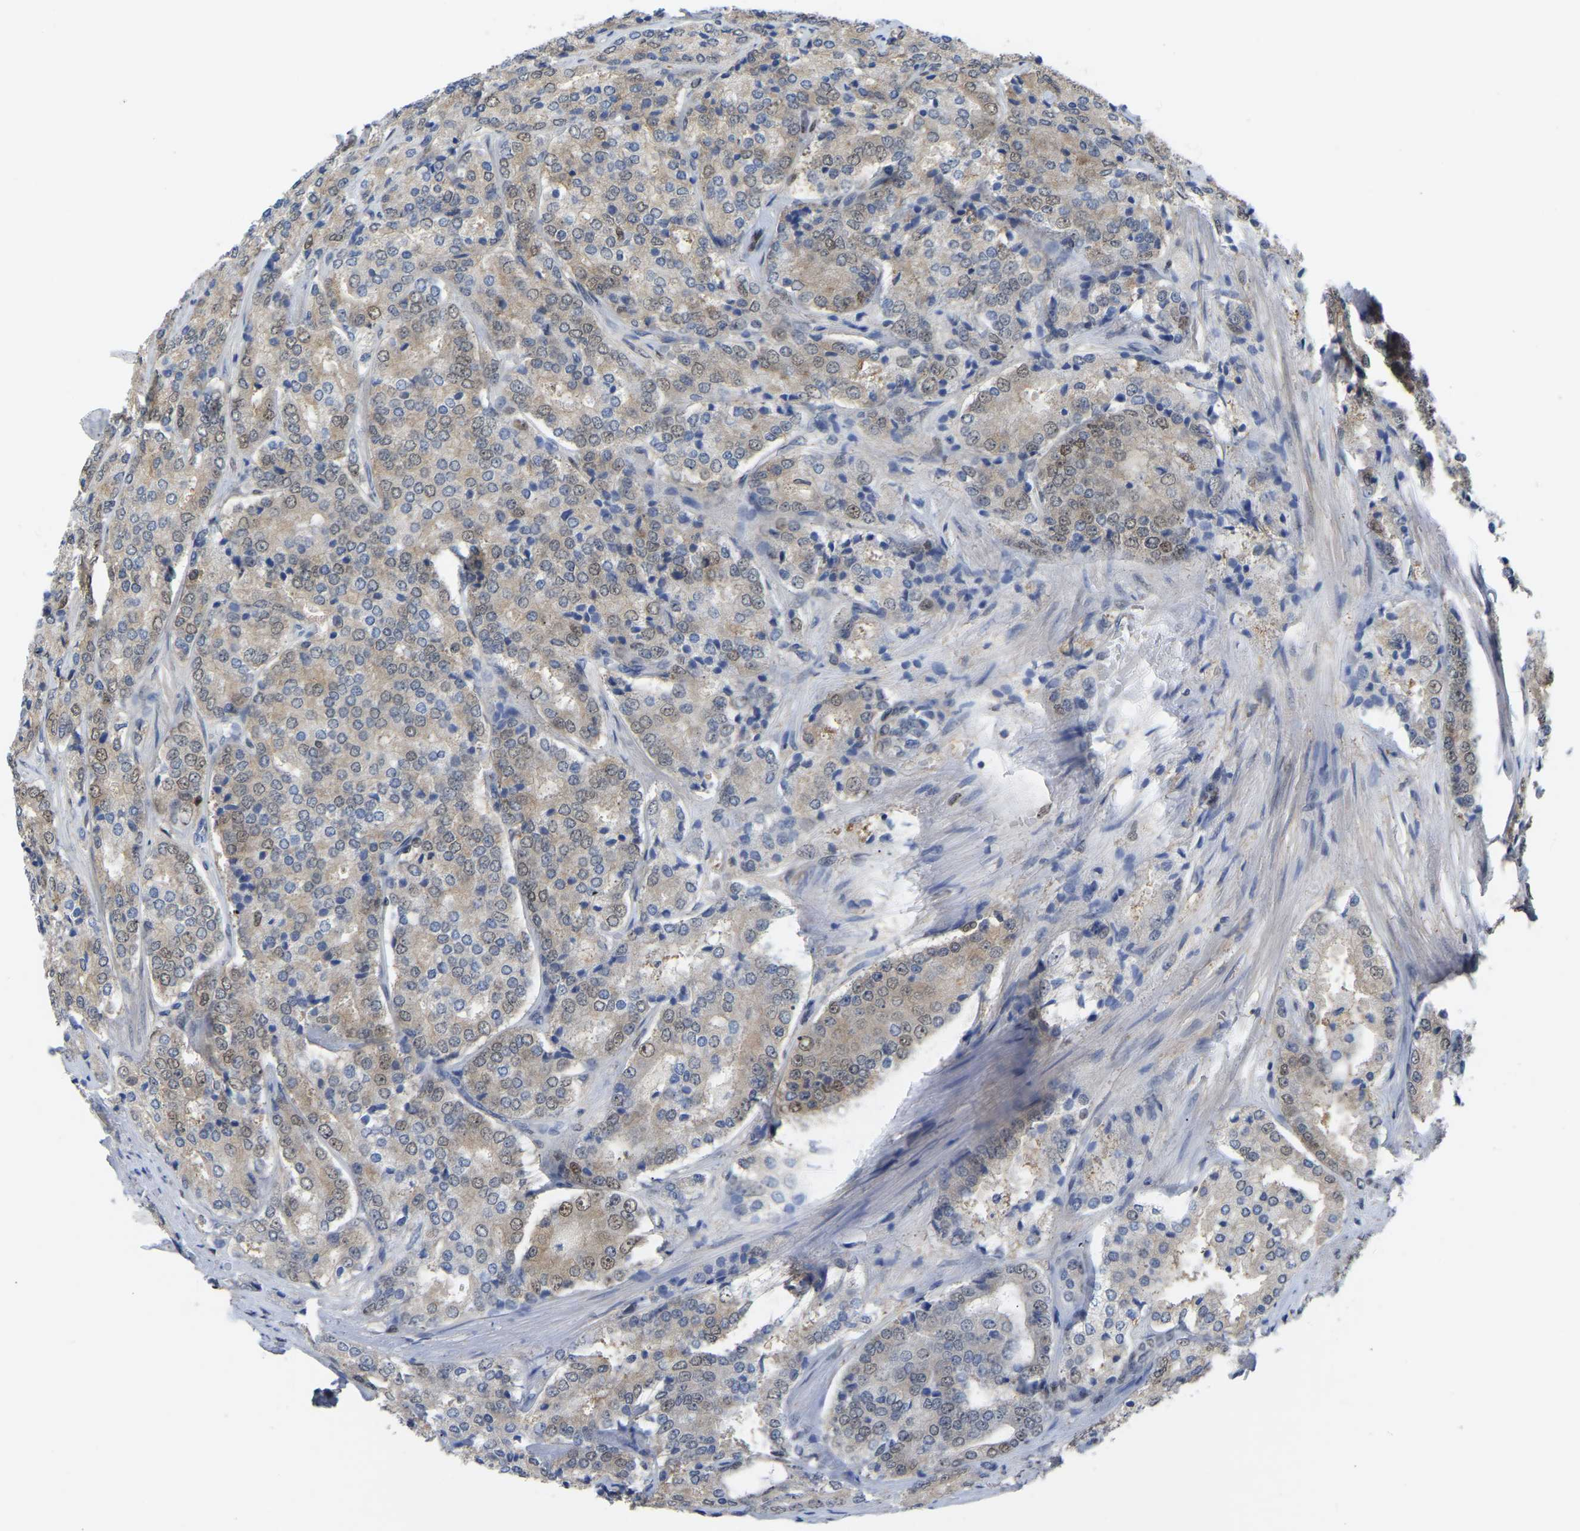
{"staining": {"intensity": "moderate", "quantity": "<25%", "location": "cytoplasmic/membranous,nuclear"}, "tissue": "prostate cancer", "cell_type": "Tumor cells", "image_type": "cancer", "snomed": [{"axis": "morphology", "description": "Adenocarcinoma, High grade"}, {"axis": "topography", "description": "Prostate"}], "caption": "Immunohistochemical staining of prostate cancer (high-grade adenocarcinoma) exhibits low levels of moderate cytoplasmic/membranous and nuclear protein expression in about <25% of tumor cells.", "gene": "KLRG2", "patient": {"sex": "male", "age": 65}}